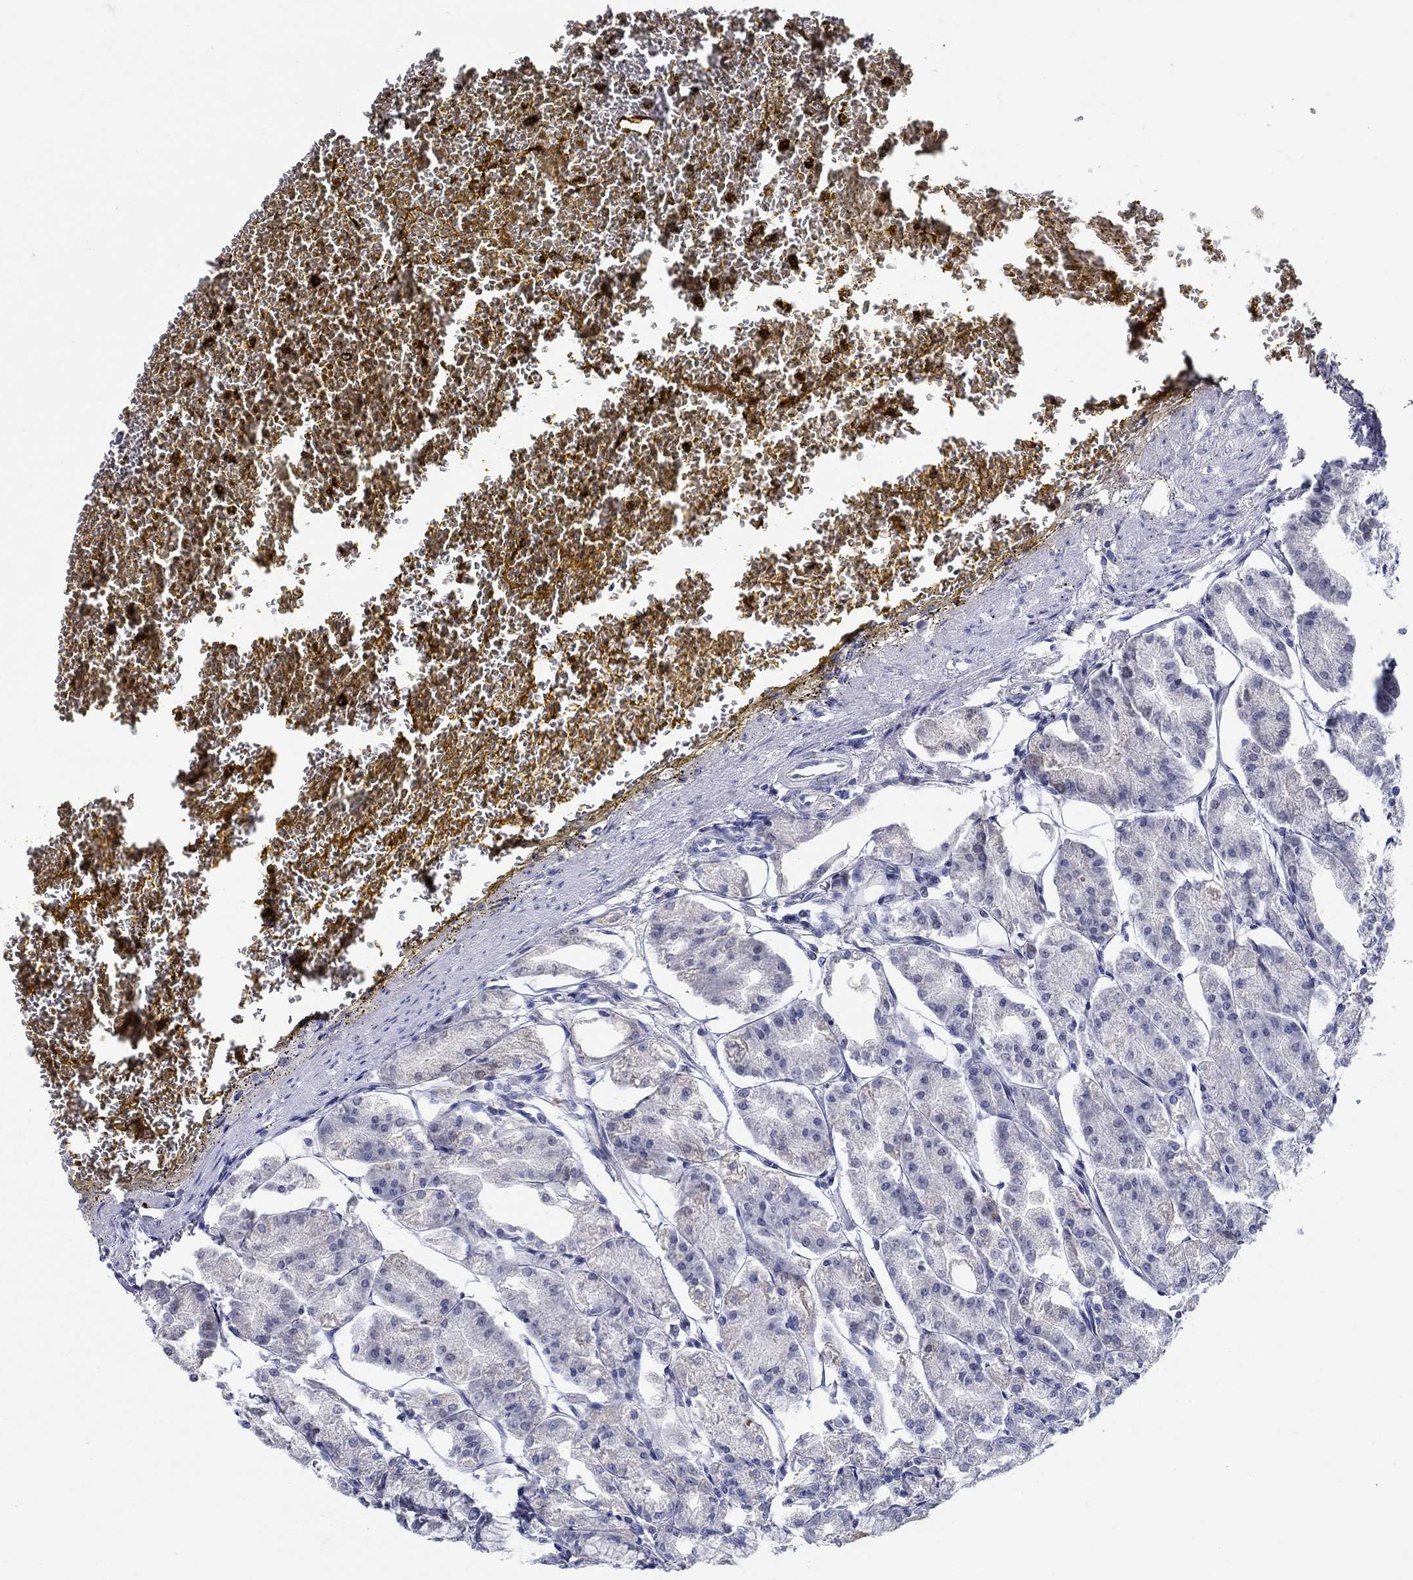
{"staining": {"intensity": "negative", "quantity": "none", "location": "none"}, "tissue": "stomach", "cell_type": "Glandular cells", "image_type": "normal", "snomed": [{"axis": "morphology", "description": "Normal tissue, NOS"}, {"axis": "topography", "description": "Stomach, lower"}], "caption": "The immunohistochemistry micrograph has no significant positivity in glandular cells of stomach.", "gene": "CRYGA", "patient": {"sex": "male", "age": 71}}